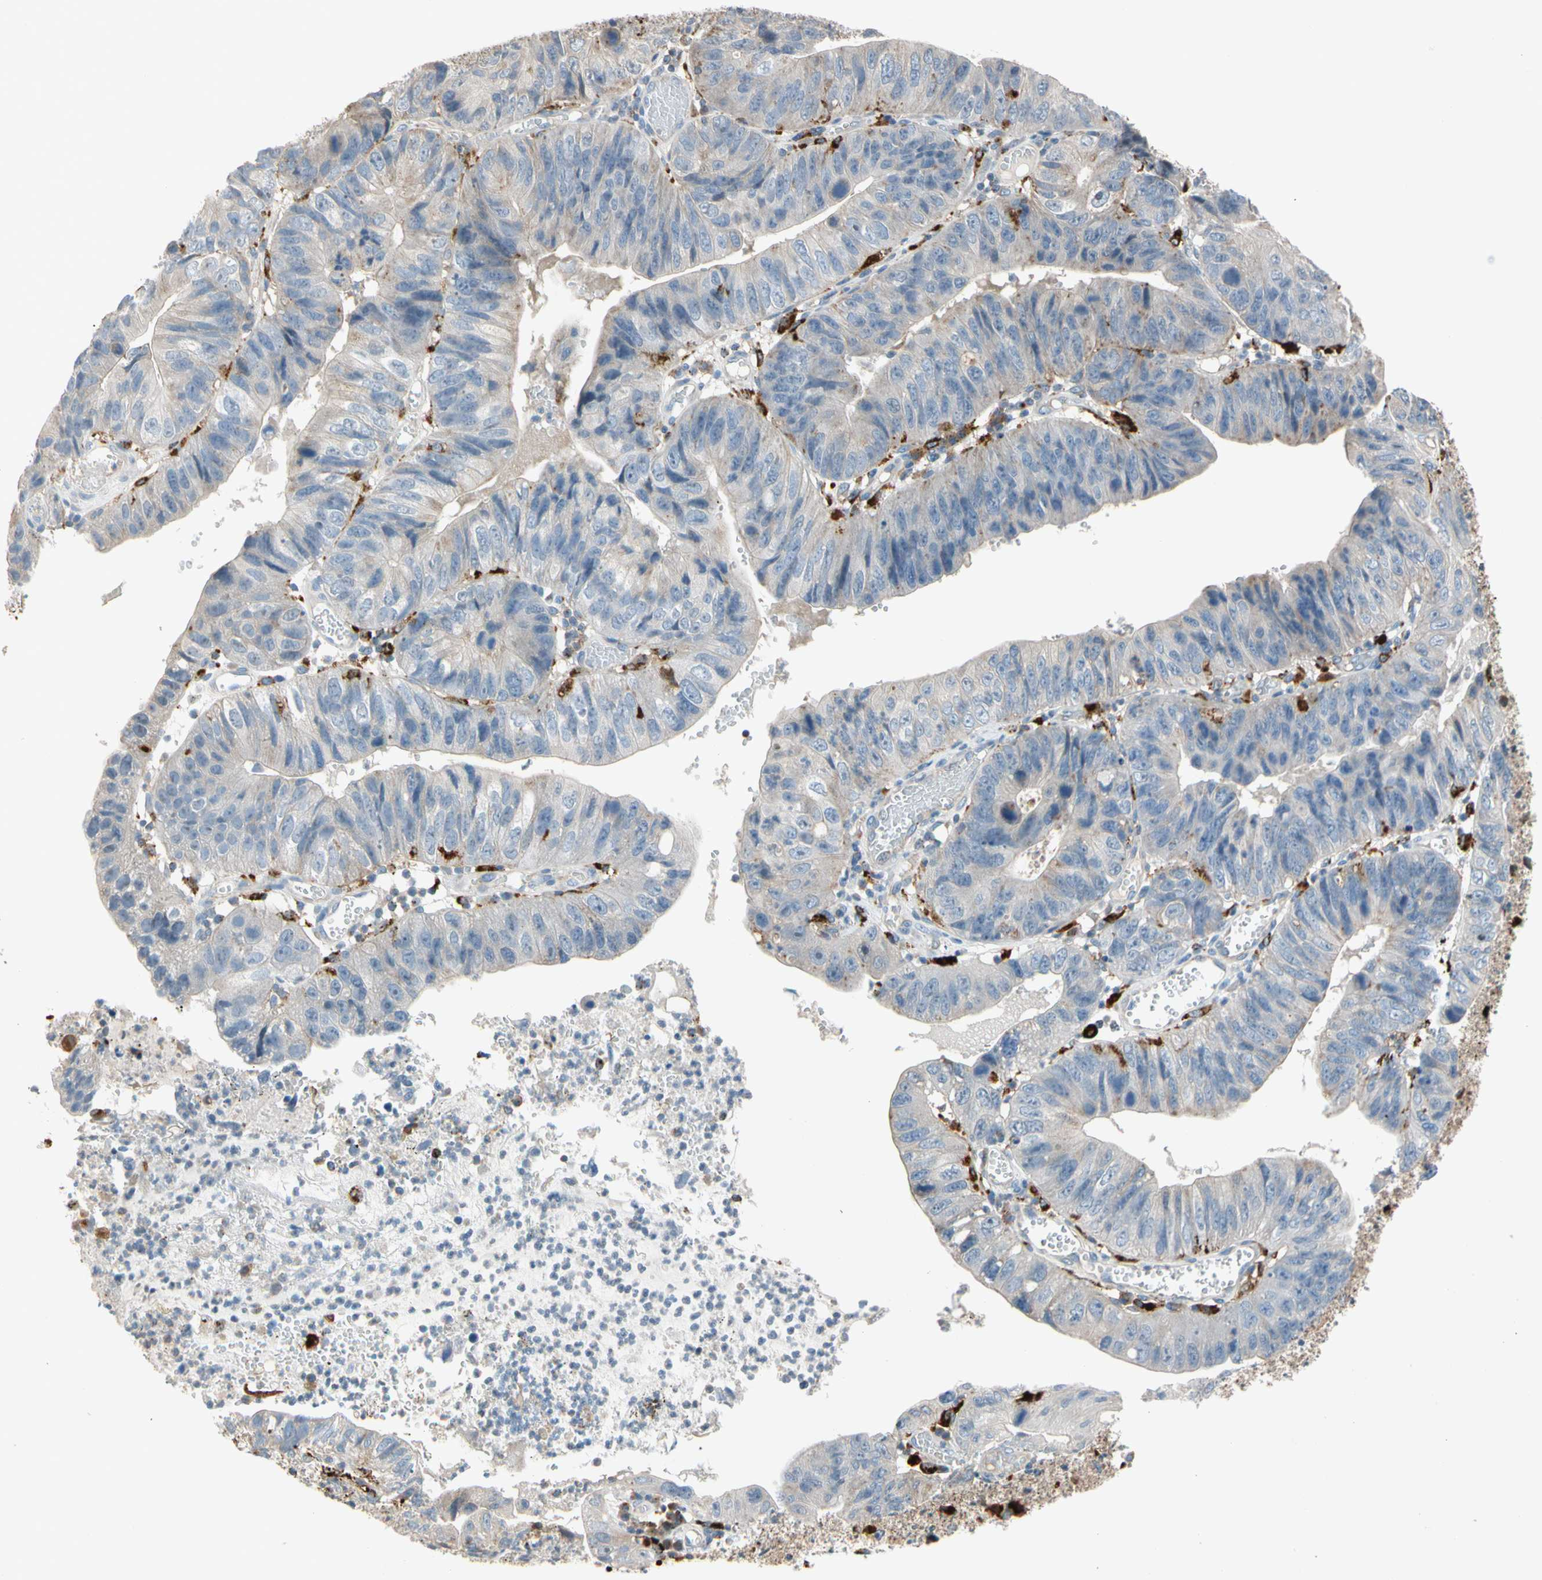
{"staining": {"intensity": "strong", "quantity": "<25%", "location": "cytoplasmic/membranous"}, "tissue": "stomach cancer", "cell_type": "Tumor cells", "image_type": "cancer", "snomed": [{"axis": "morphology", "description": "Adenocarcinoma, NOS"}, {"axis": "topography", "description": "Stomach"}], "caption": "This micrograph exhibits IHC staining of human stomach cancer, with medium strong cytoplasmic/membranous positivity in about <25% of tumor cells.", "gene": "GM2A", "patient": {"sex": "male", "age": 59}}